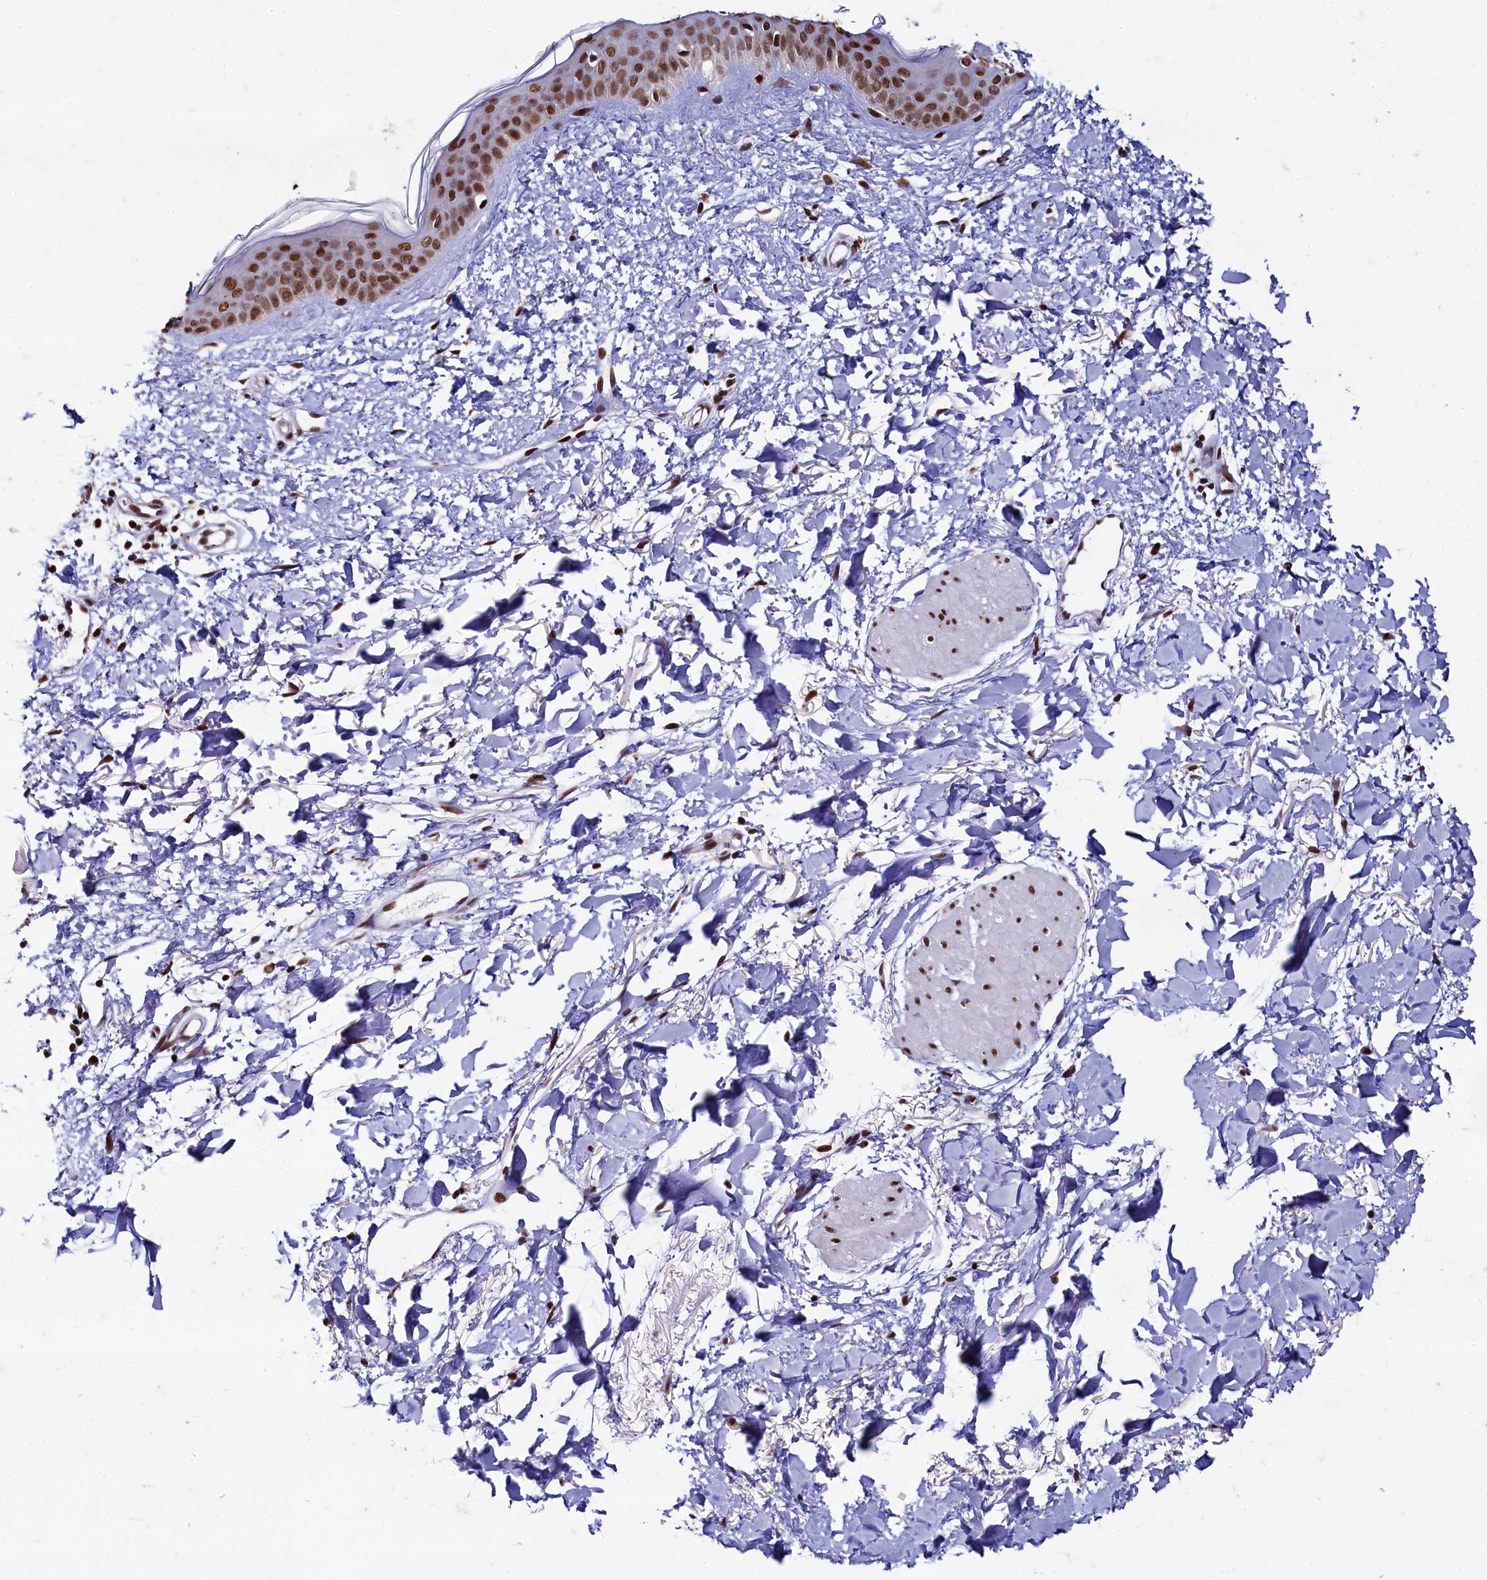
{"staining": {"intensity": "strong", "quantity": ">75%", "location": "nuclear"}, "tissue": "skin", "cell_type": "Fibroblasts", "image_type": "normal", "snomed": [{"axis": "morphology", "description": "Normal tissue, NOS"}, {"axis": "topography", "description": "Skin"}], "caption": "IHC staining of benign skin, which exhibits high levels of strong nuclear staining in about >75% of fibroblasts indicating strong nuclear protein staining. The staining was performed using DAB (brown) for protein detection and nuclei were counterstained in hematoxylin (blue).", "gene": "CPSF7", "patient": {"sex": "female", "age": 58}}